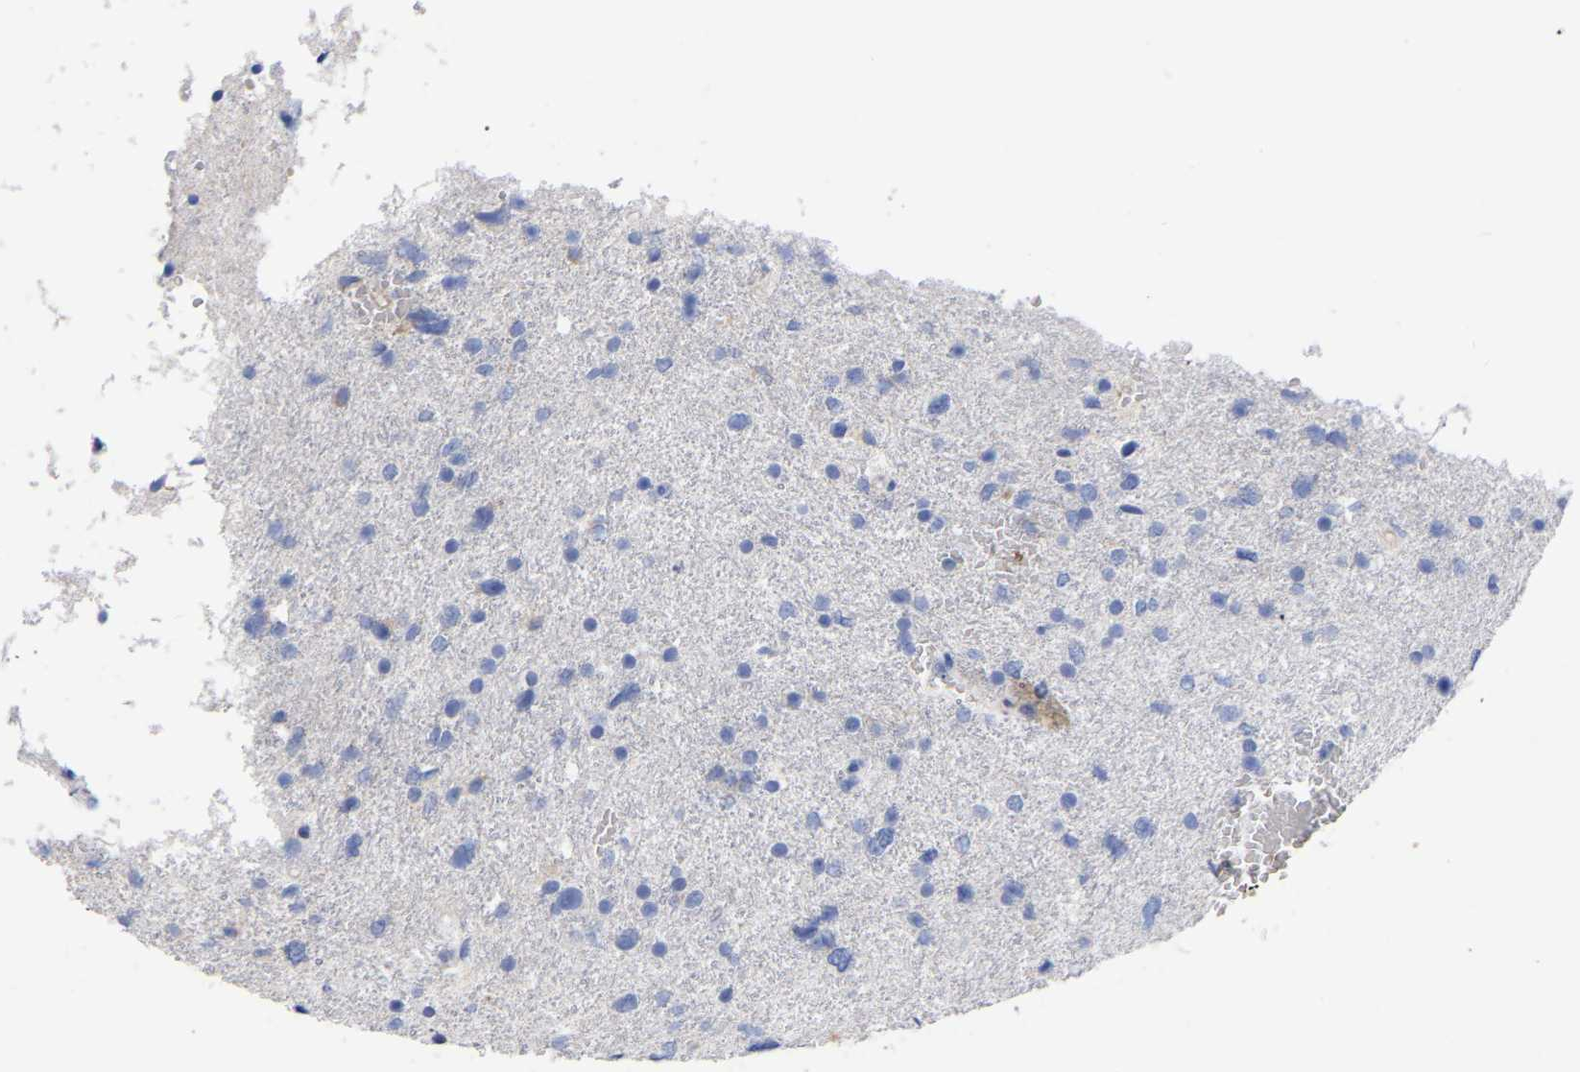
{"staining": {"intensity": "negative", "quantity": "none", "location": "none"}, "tissue": "glioma", "cell_type": "Tumor cells", "image_type": "cancer", "snomed": [{"axis": "morphology", "description": "Glioma, malignant, Low grade"}, {"axis": "topography", "description": "Brain"}], "caption": "IHC of human glioma displays no positivity in tumor cells.", "gene": "GDF3", "patient": {"sex": "female", "age": 37}}